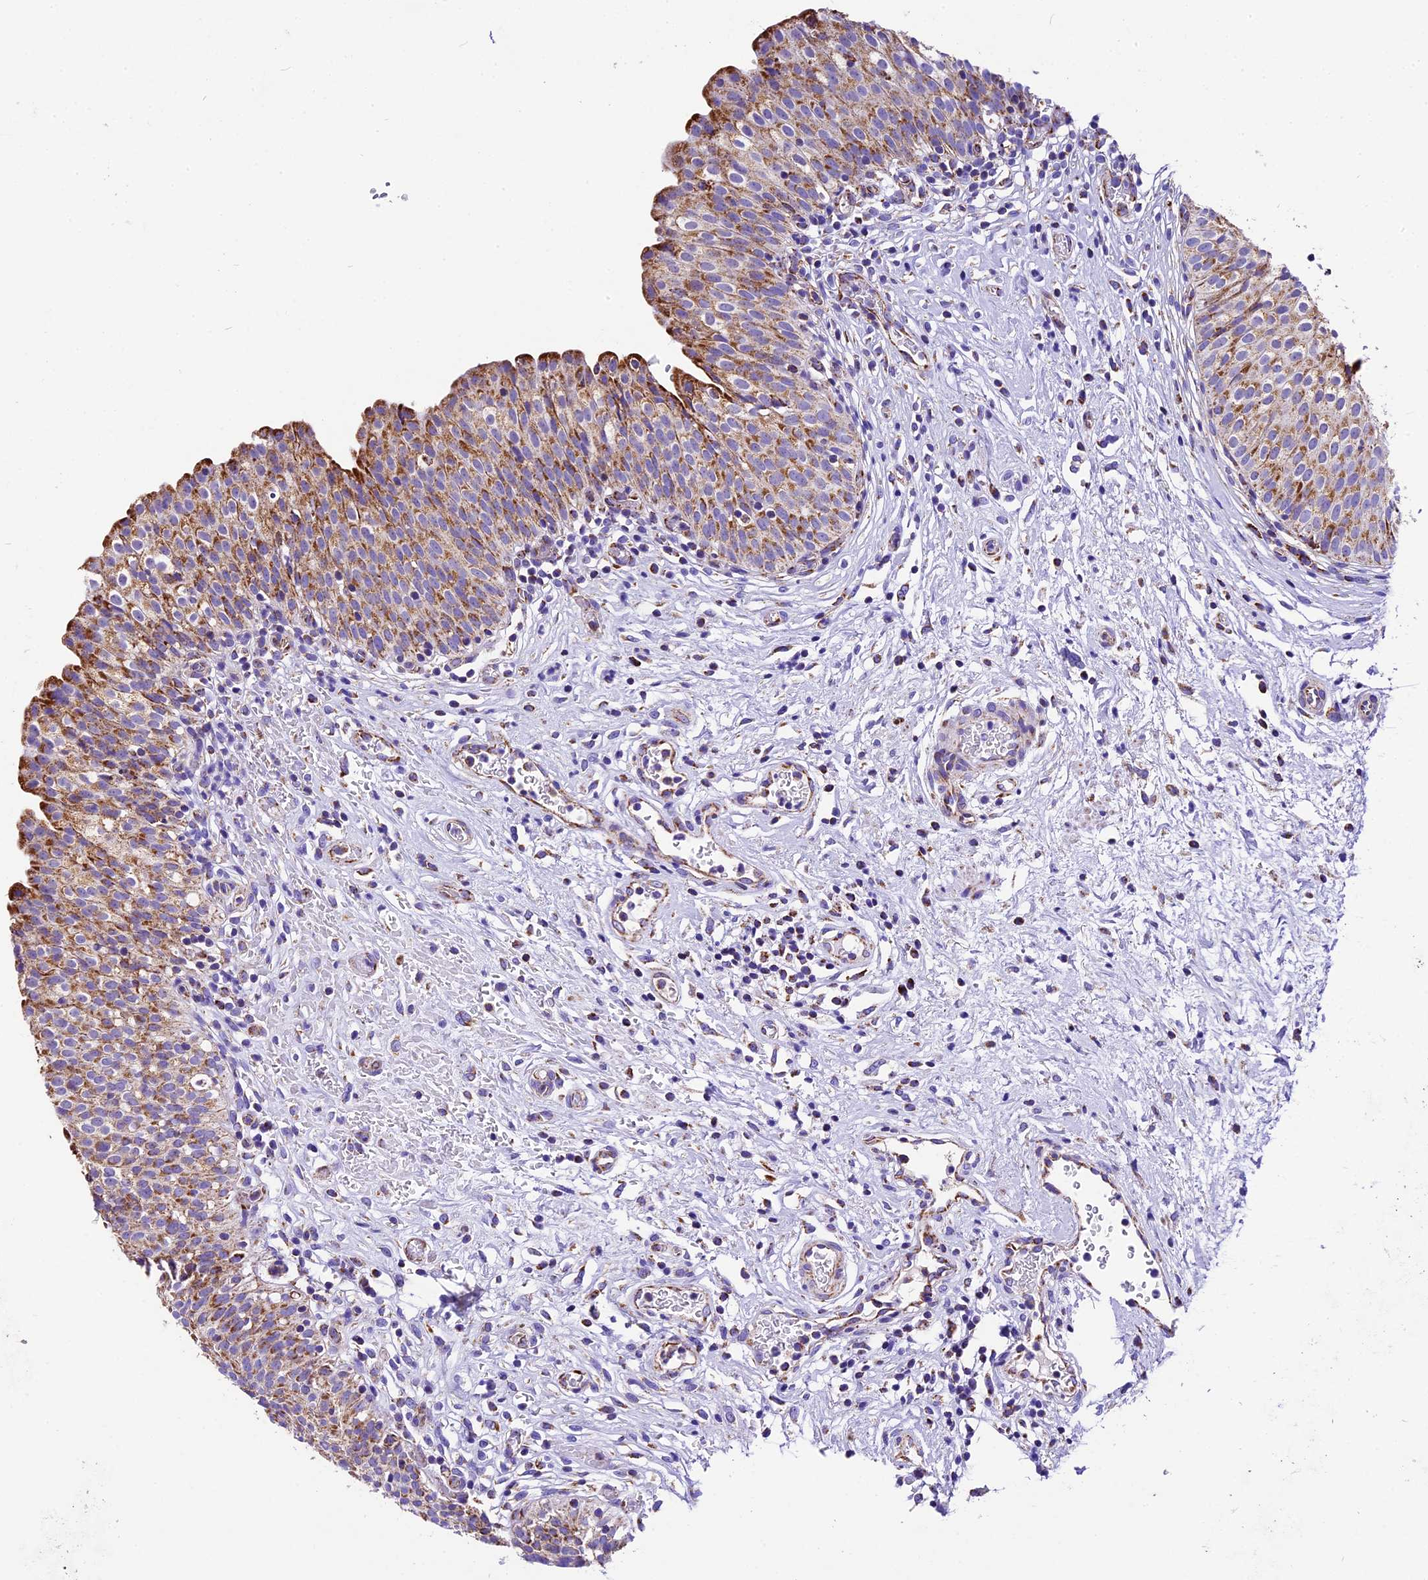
{"staining": {"intensity": "moderate", "quantity": ">75%", "location": "cytoplasmic/membranous"}, "tissue": "urinary bladder", "cell_type": "Urothelial cells", "image_type": "normal", "snomed": [{"axis": "morphology", "description": "Normal tissue, NOS"}, {"axis": "topography", "description": "Urinary bladder"}], "caption": "Immunohistochemistry (IHC) (DAB) staining of unremarkable human urinary bladder displays moderate cytoplasmic/membranous protein positivity in about >75% of urothelial cells.", "gene": "DCAF5", "patient": {"sex": "male", "age": 55}}